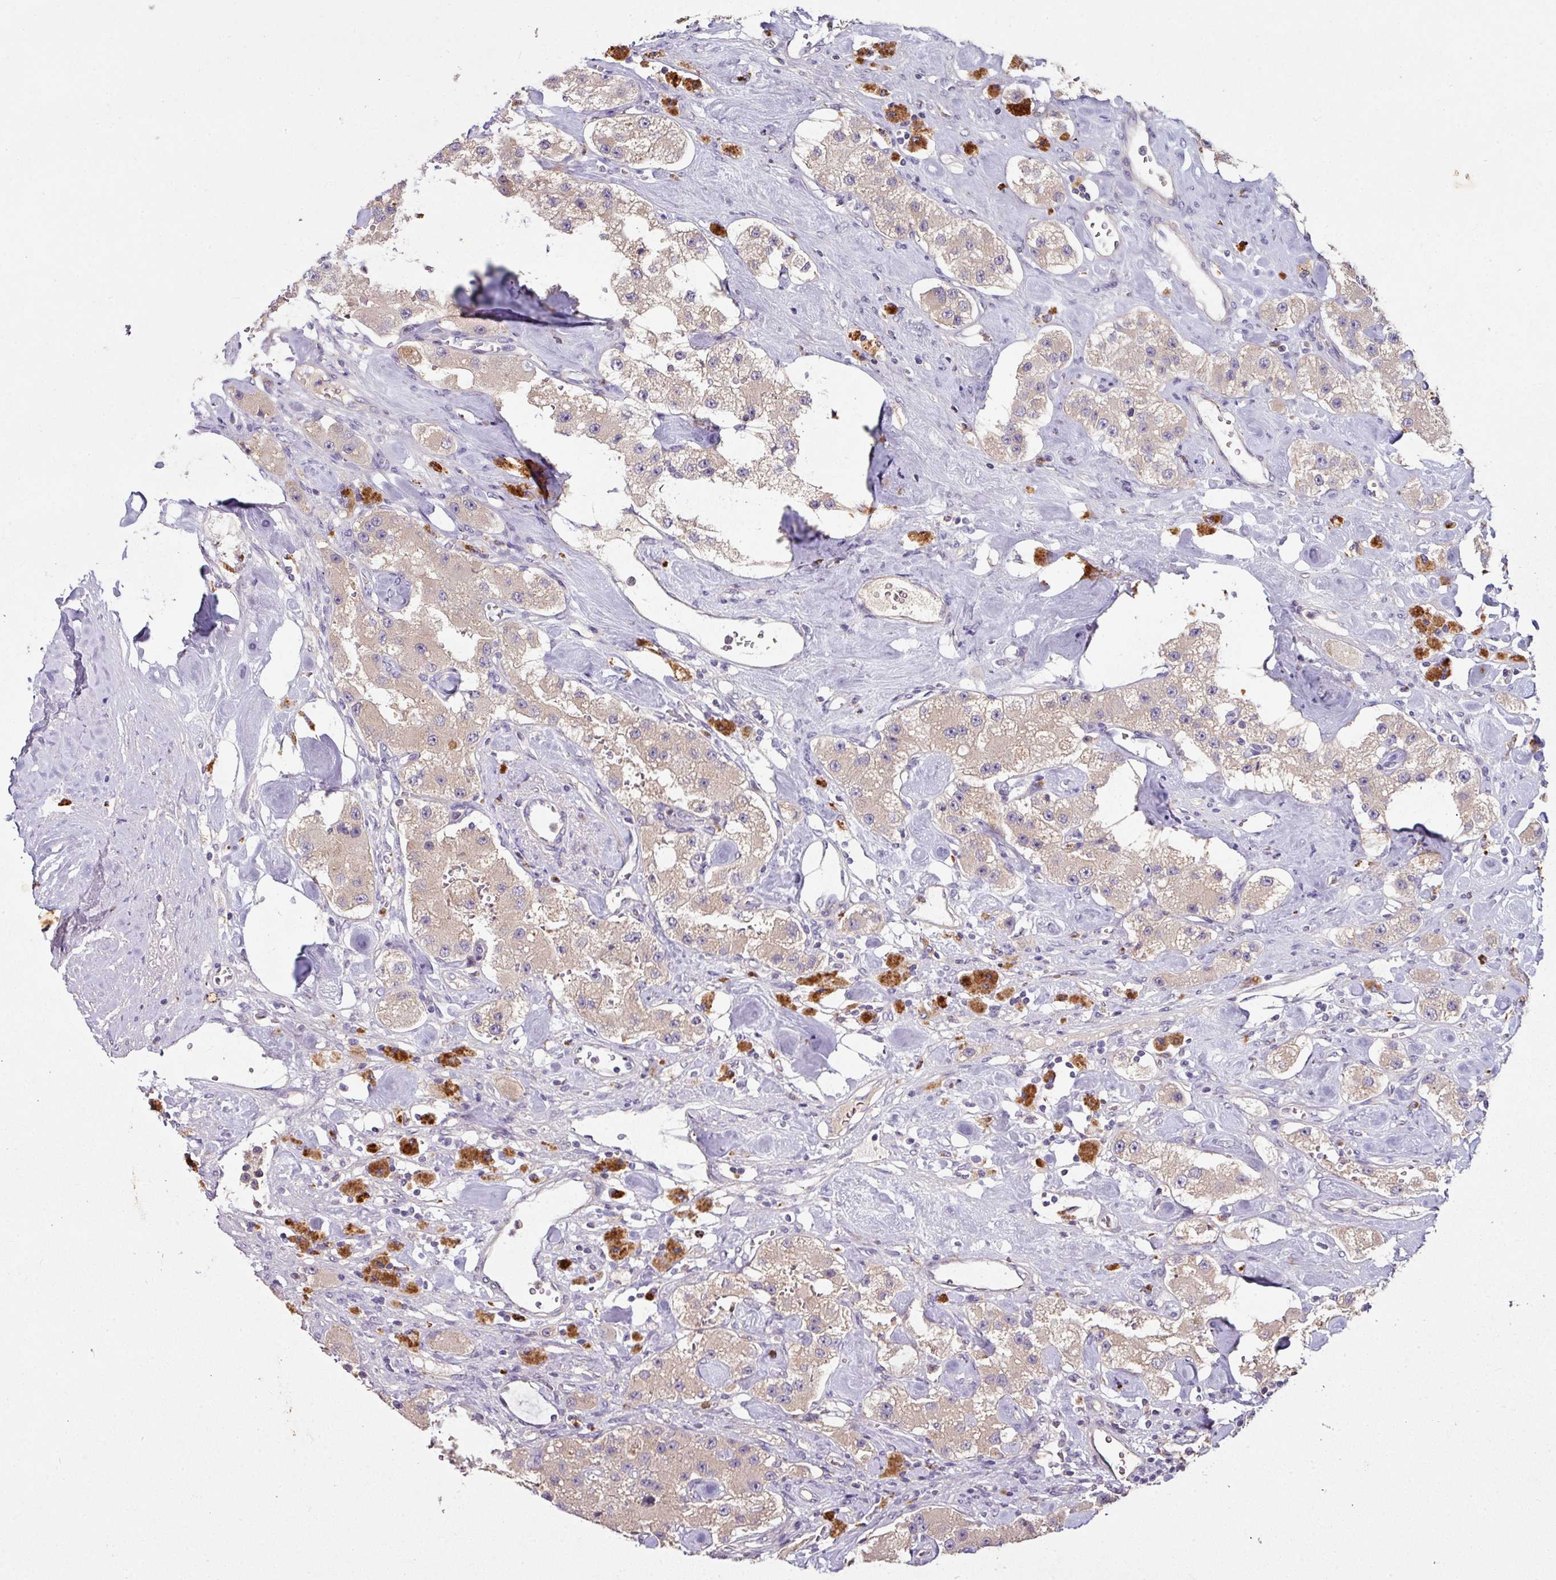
{"staining": {"intensity": "weak", "quantity": ">75%", "location": "cytoplasmic/membranous"}, "tissue": "carcinoid", "cell_type": "Tumor cells", "image_type": "cancer", "snomed": [{"axis": "morphology", "description": "Carcinoid, malignant, NOS"}, {"axis": "topography", "description": "Pancreas"}], "caption": "IHC image of carcinoid stained for a protein (brown), which shows low levels of weak cytoplasmic/membranous positivity in approximately >75% of tumor cells.", "gene": "AEBP2", "patient": {"sex": "male", "age": 41}}